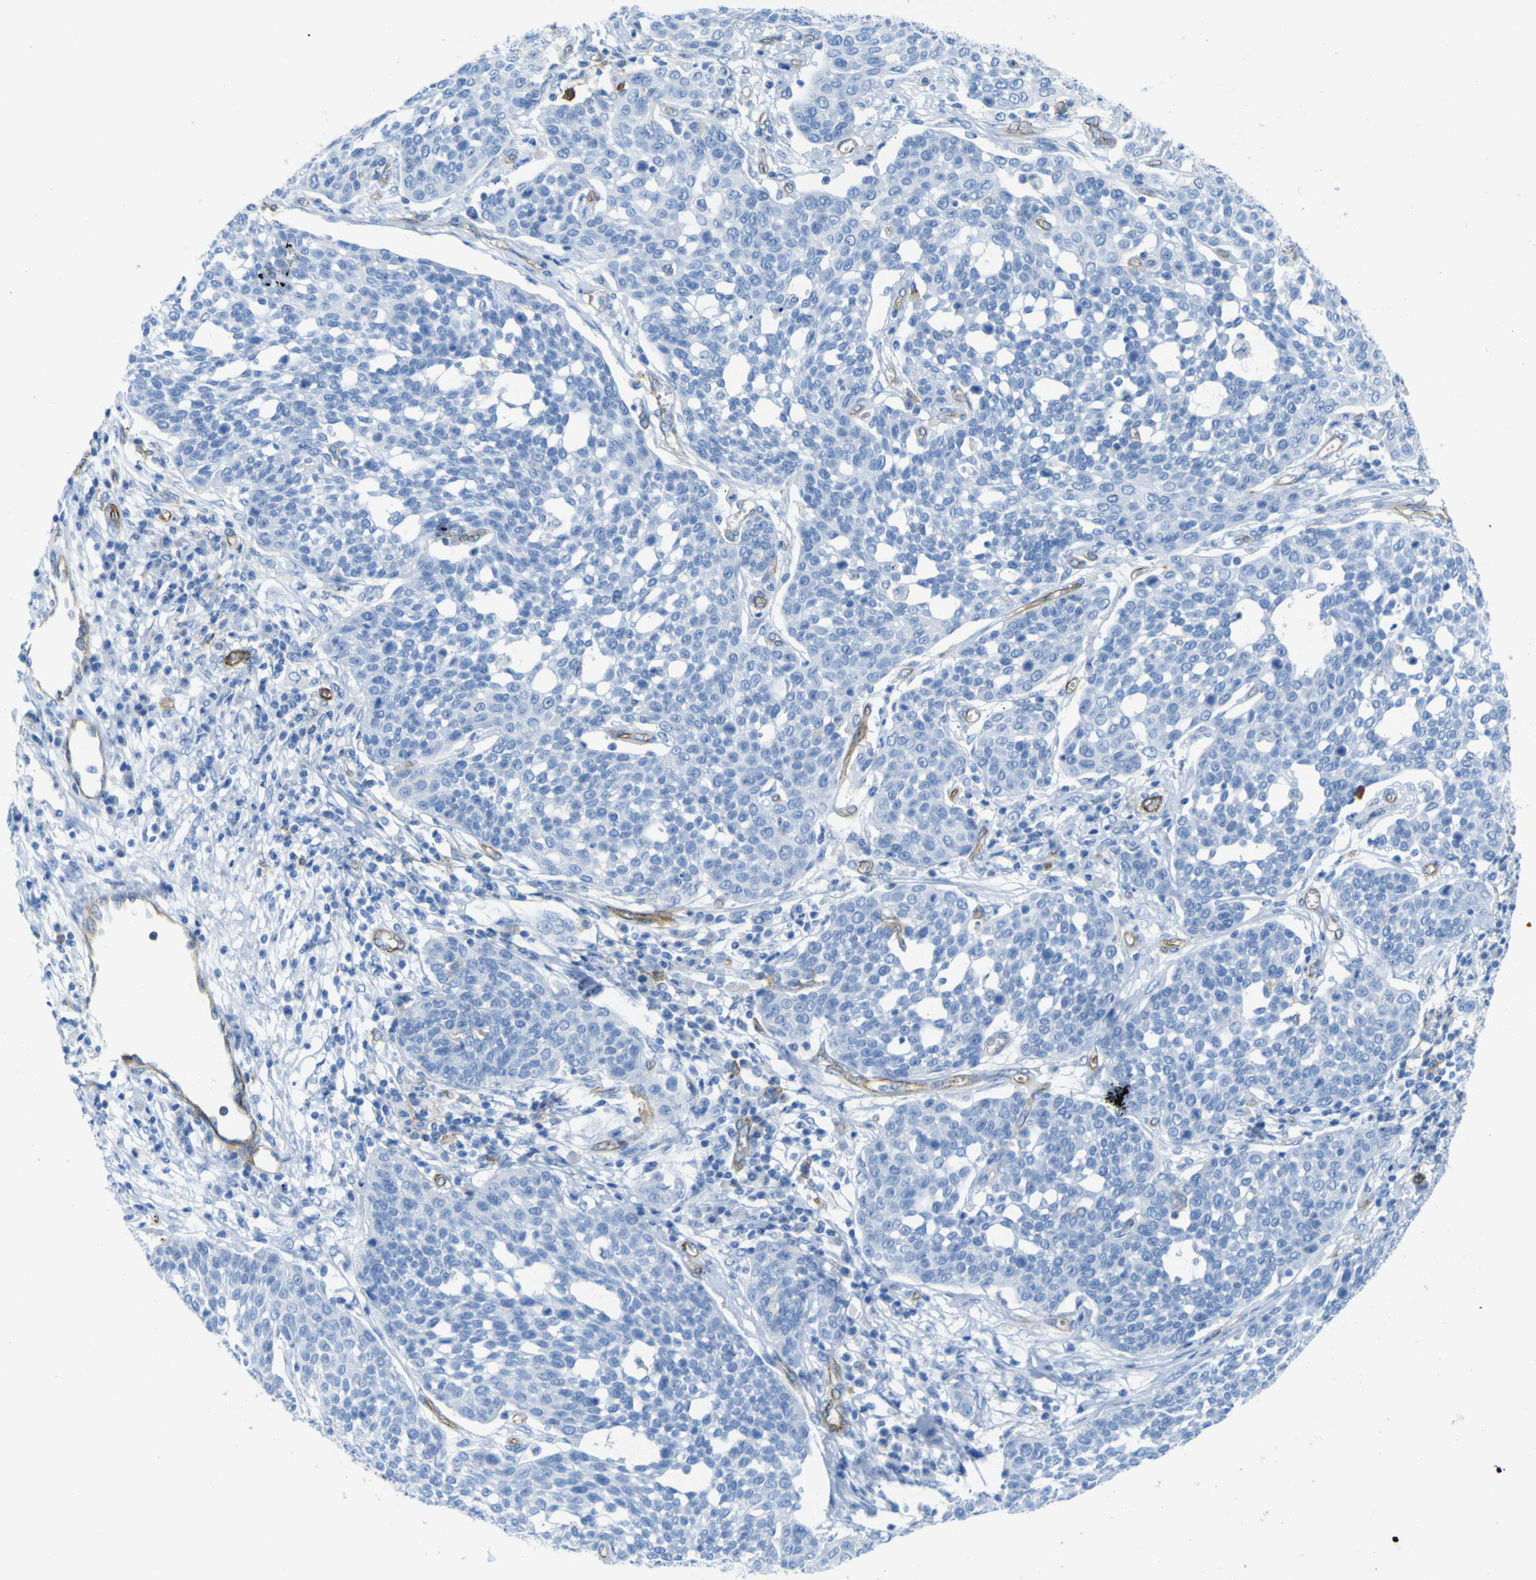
{"staining": {"intensity": "negative", "quantity": "none", "location": "none"}, "tissue": "cervical cancer", "cell_type": "Tumor cells", "image_type": "cancer", "snomed": [{"axis": "morphology", "description": "Squamous cell carcinoma, NOS"}, {"axis": "topography", "description": "Cervix"}], "caption": "Human cervical cancer stained for a protein using immunohistochemistry exhibits no expression in tumor cells.", "gene": "CD93", "patient": {"sex": "female", "age": 34}}